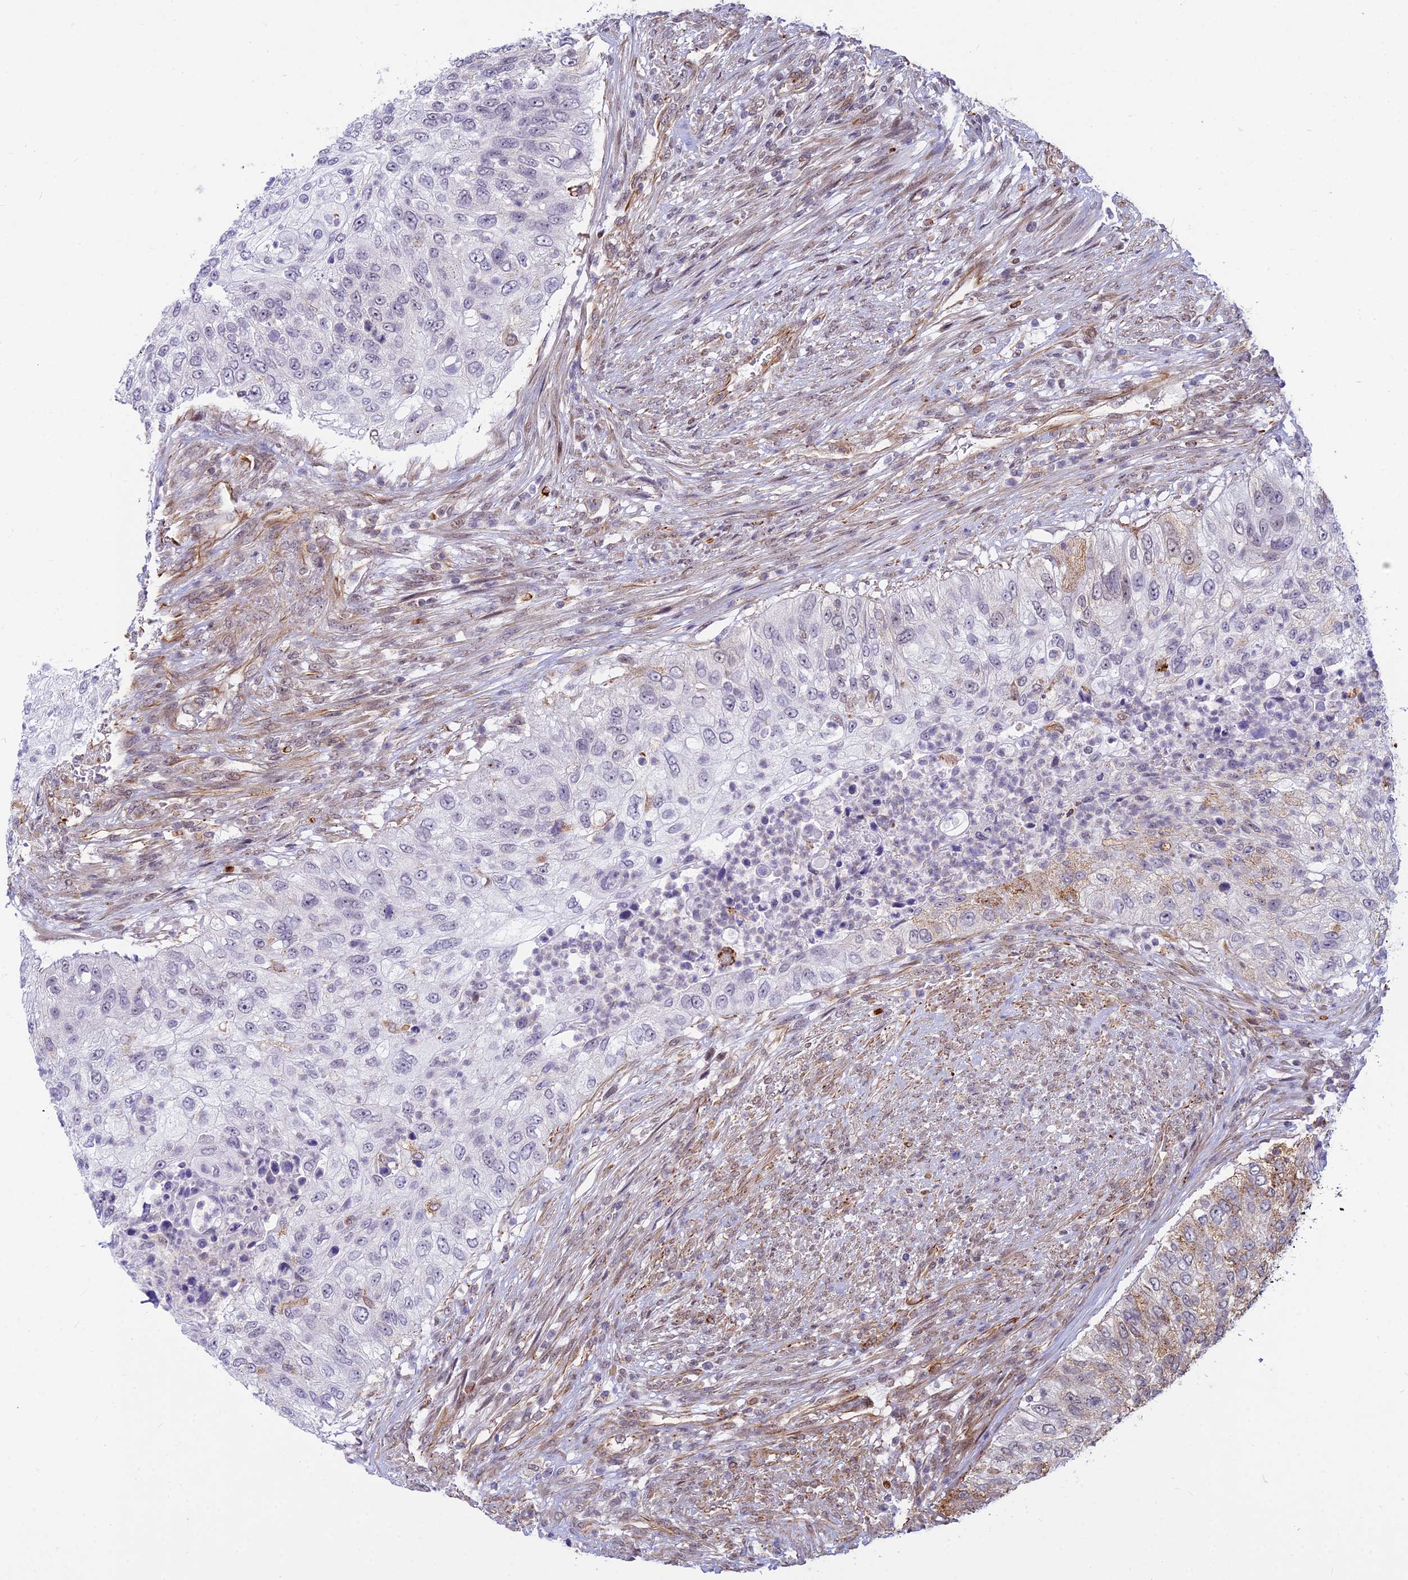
{"staining": {"intensity": "negative", "quantity": "none", "location": "none"}, "tissue": "urothelial cancer", "cell_type": "Tumor cells", "image_type": "cancer", "snomed": [{"axis": "morphology", "description": "Urothelial carcinoma, High grade"}, {"axis": "topography", "description": "Urinary bladder"}], "caption": "High magnification brightfield microscopy of urothelial cancer stained with DAB (3,3'-diaminobenzidine) (brown) and counterstained with hematoxylin (blue): tumor cells show no significant staining.", "gene": "SAPCD2", "patient": {"sex": "female", "age": 60}}